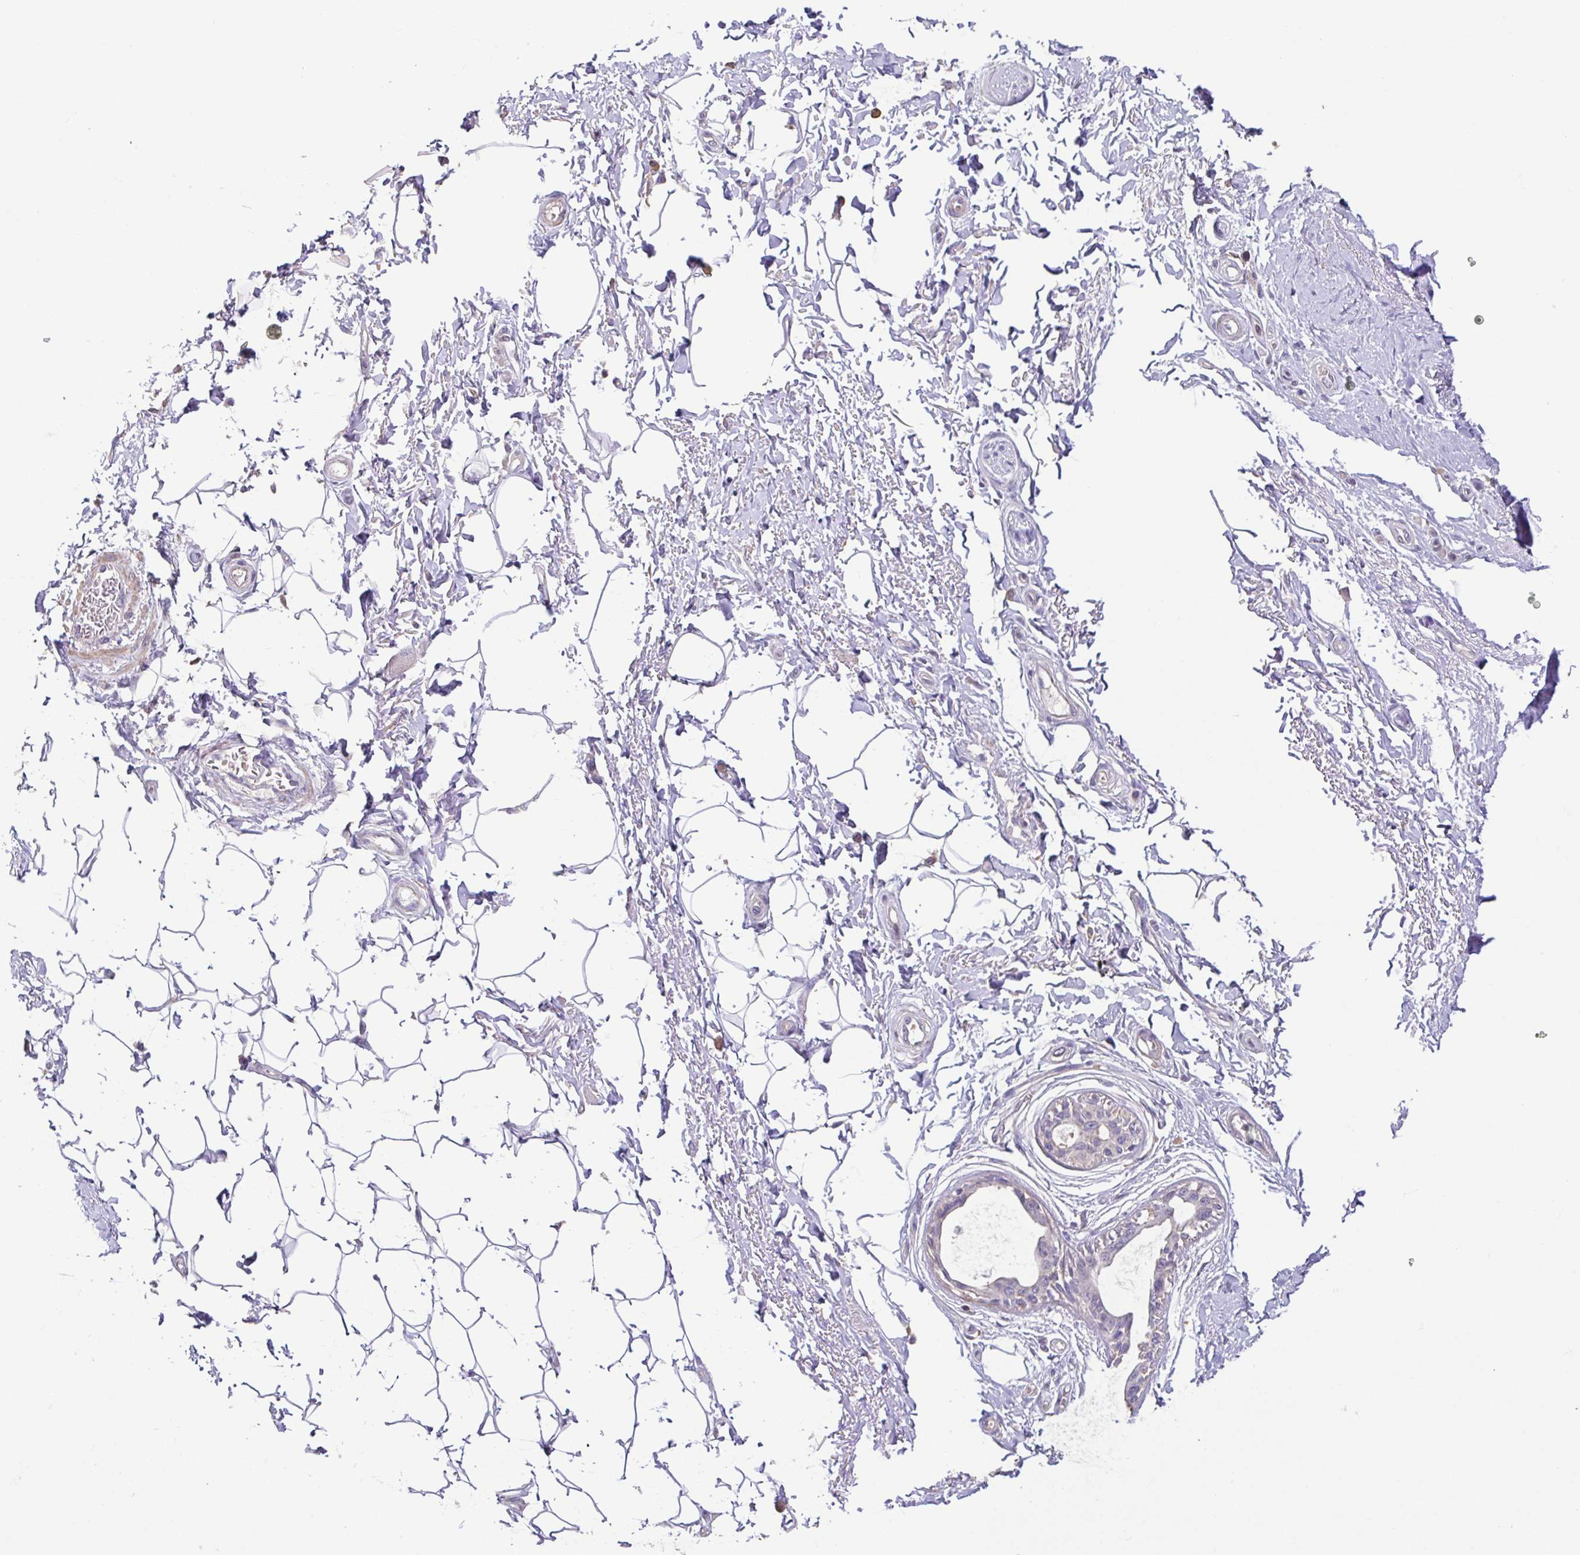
{"staining": {"intensity": "negative", "quantity": "none", "location": "none"}, "tissue": "adipose tissue", "cell_type": "Adipocytes", "image_type": "normal", "snomed": [{"axis": "morphology", "description": "Normal tissue, NOS"}, {"axis": "topography", "description": "Peripheral nerve tissue"}], "caption": "Adipose tissue stained for a protein using immunohistochemistry shows no positivity adipocytes.", "gene": "ACTRT2", "patient": {"sex": "male", "age": 51}}